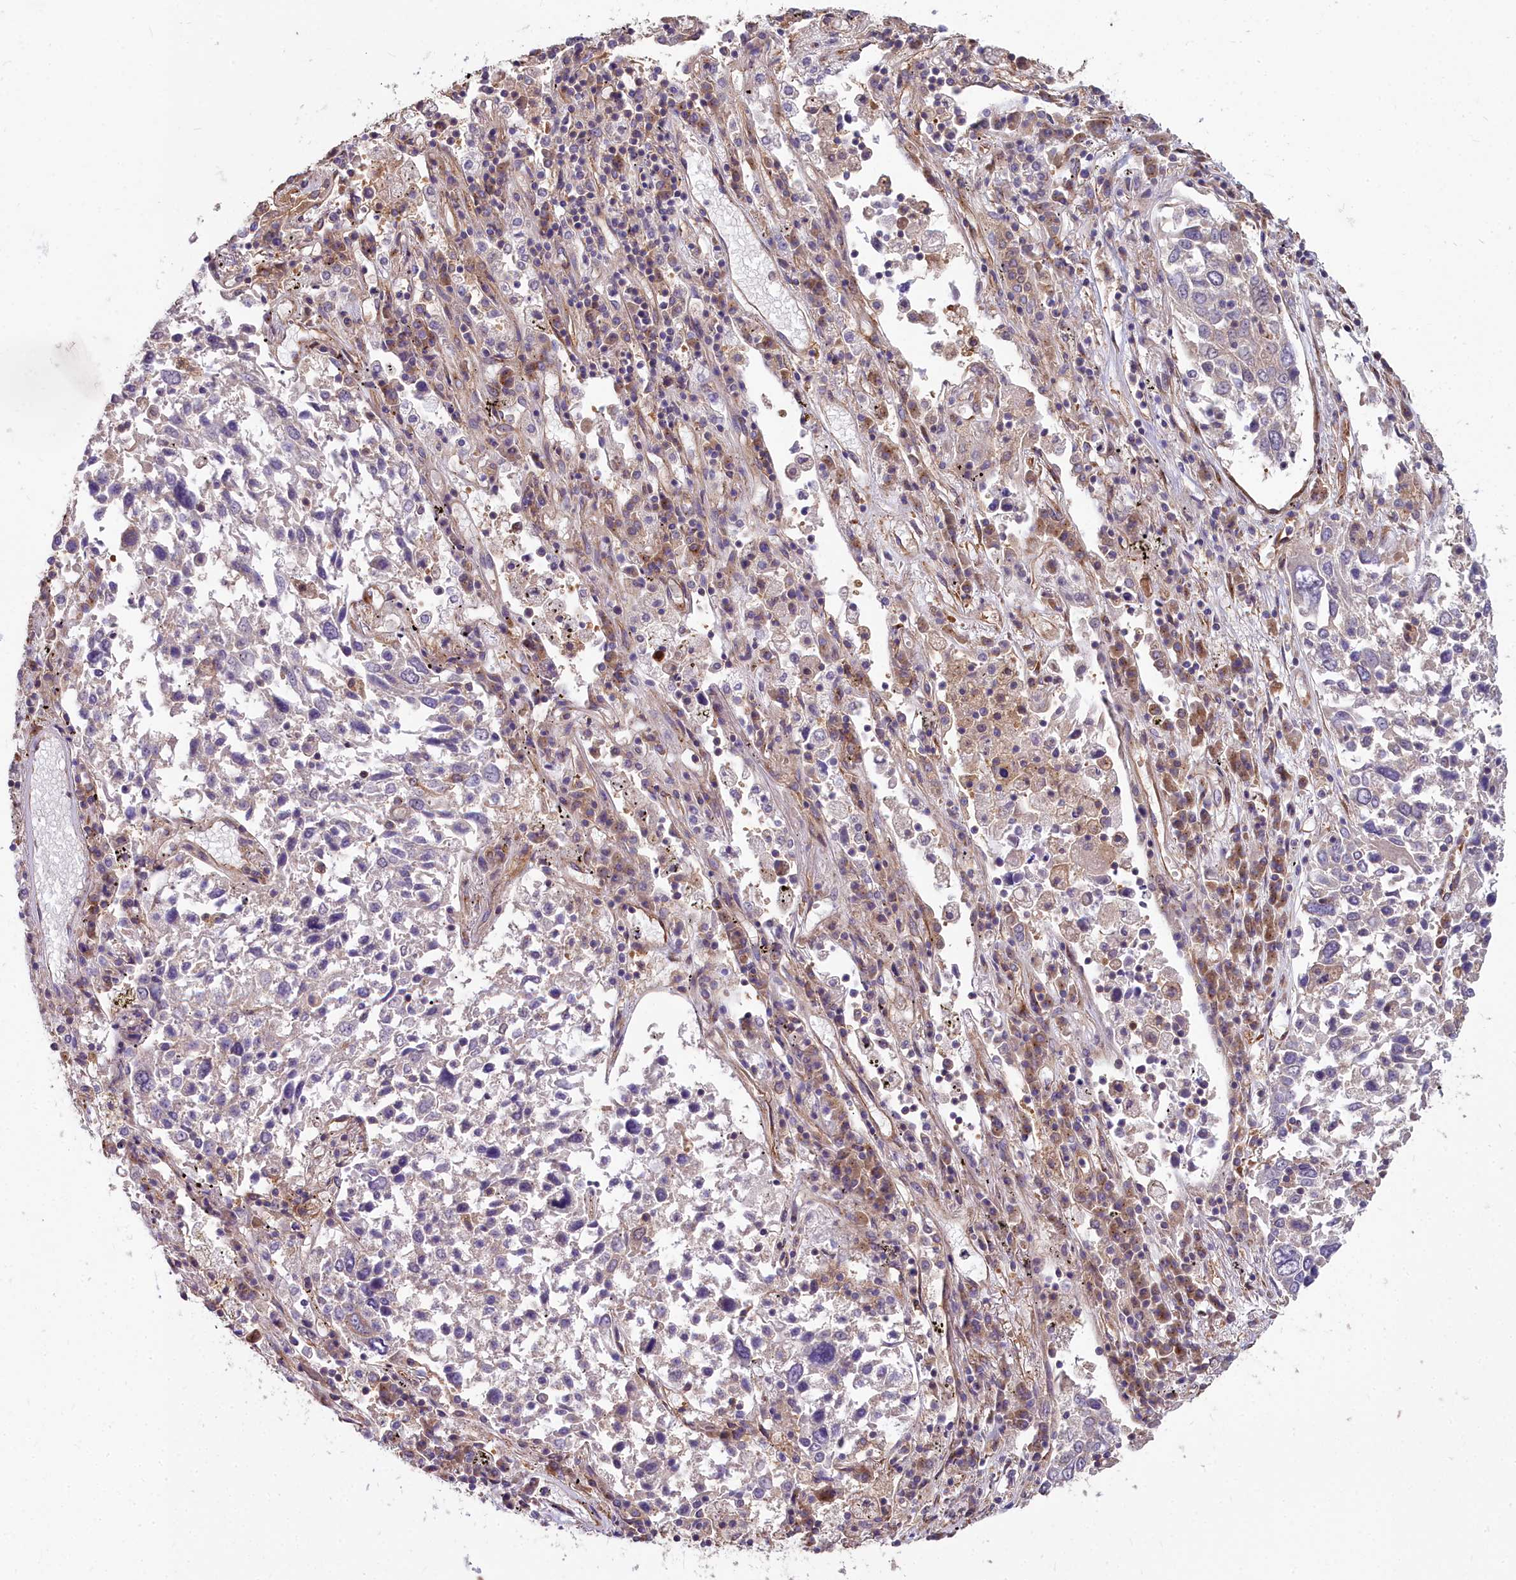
{"staining": {"intensity": "negative", "quantity": "none", "location": "none"}, "tissue": "lung cancer", "cell_type": "Tumor cells", "image_type": "cancer", "snomed": [{"axis": "morphology", "description": "Squamous cell carcinoma, NOS"}, {"axis": "topography", "description": "Lung"}], "caption": "This histopathology image is of lung squamous cell carcinoma stained with IHC to label a protein in brown with the nuclei are counter-stained blue. There is no staining in tumor cells.", "gene": "DCTN3", "patient": {"sex": "male", "age": 65}}